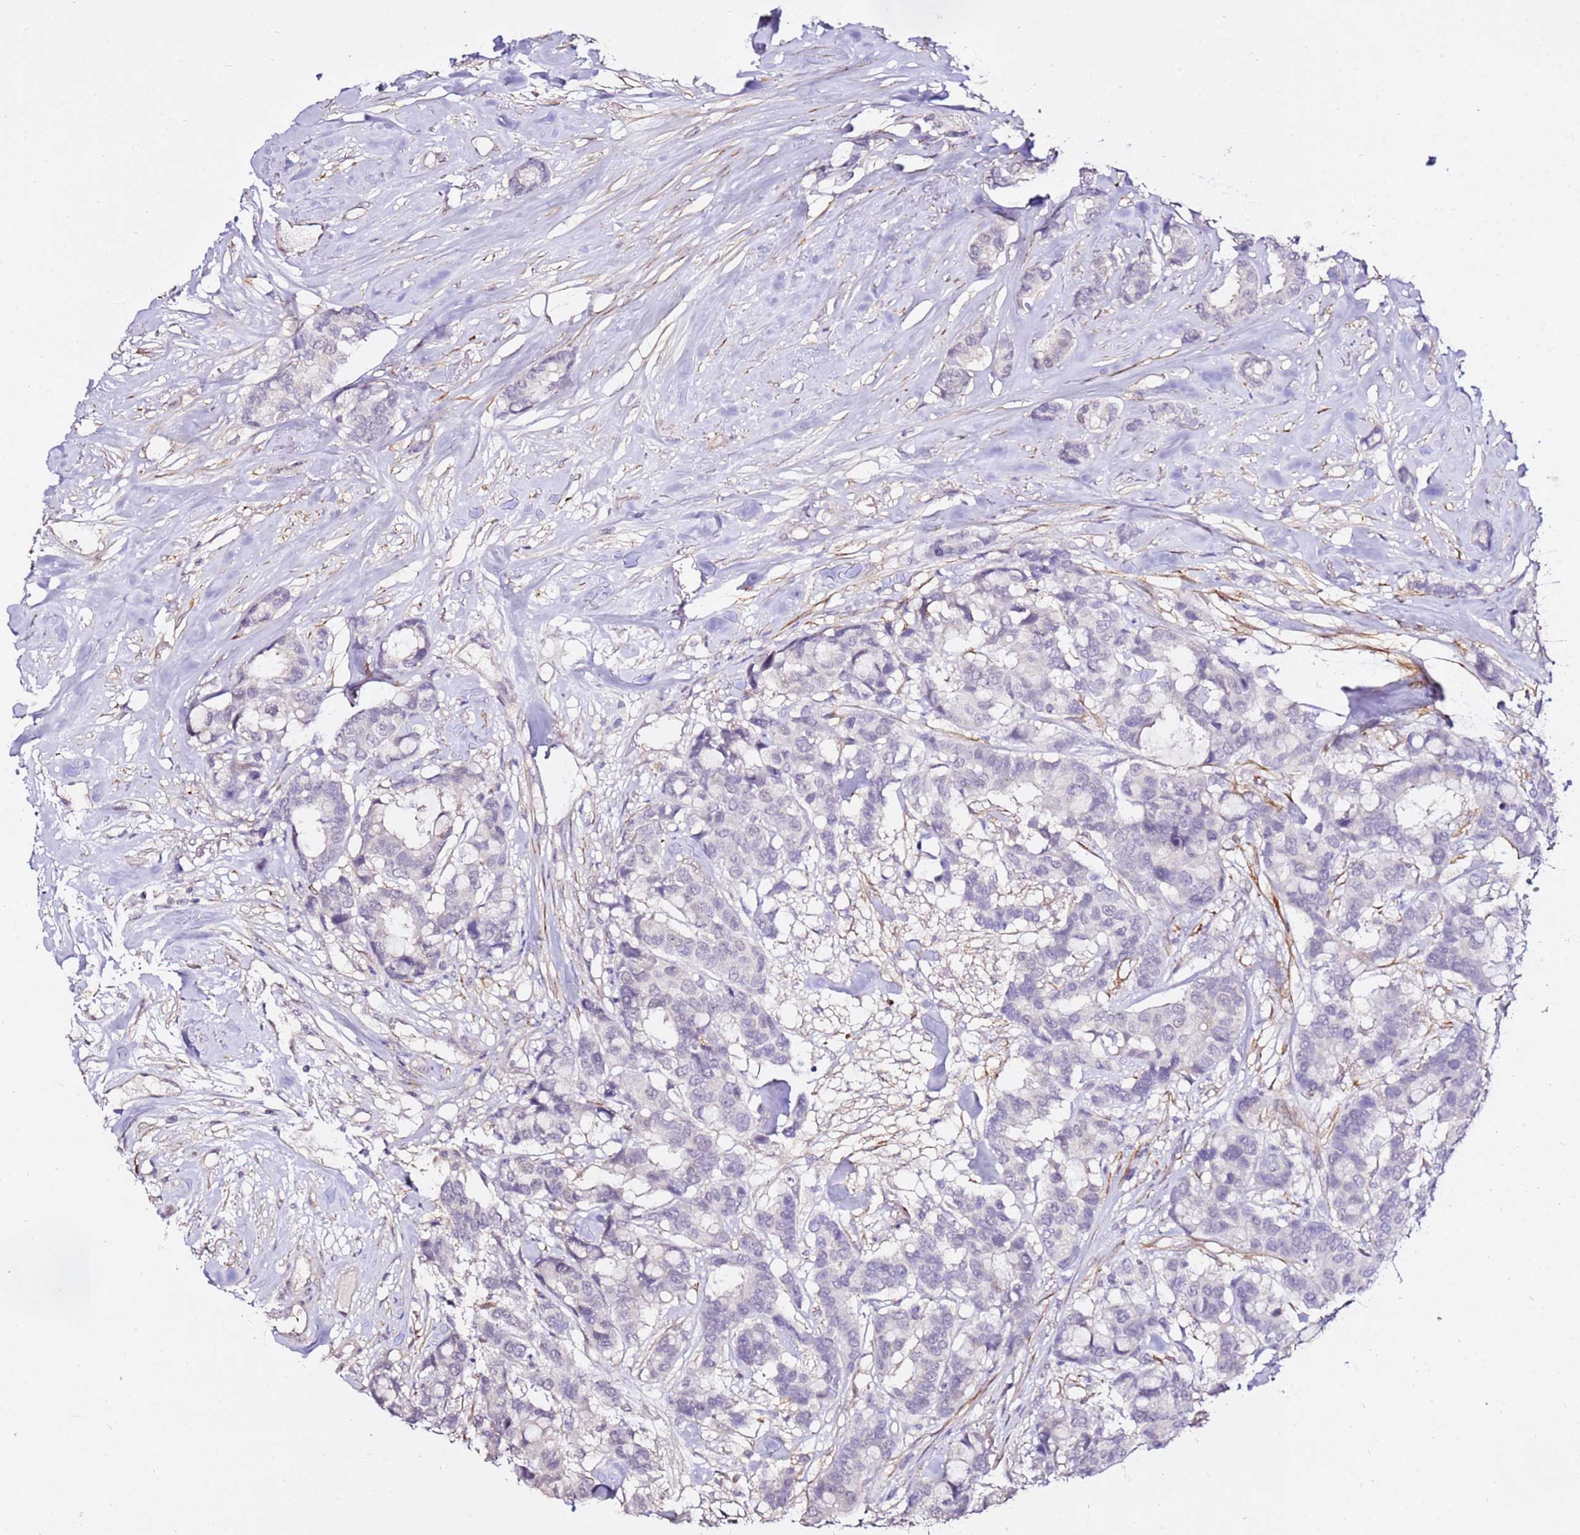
{"staining": {"intensity": "negative", "quantity": "none", "location": "none"}, "tissue": "breast cancer", "cell_type": "Tumor cells", "image_type": "cancer", "snomed": [{"axis": "morphology", "description": "Duct carcinoma"}, {"axis": "topography", "description": "Breast"}], "caption": "High power microscopy image of an immunohistochemistry histopathology image of breast infiltrating ductal carcinoma, revealing no significant positivity in tumor cells.", "gene": "ART5", "patient": {"sex": "female", "age": 87}}